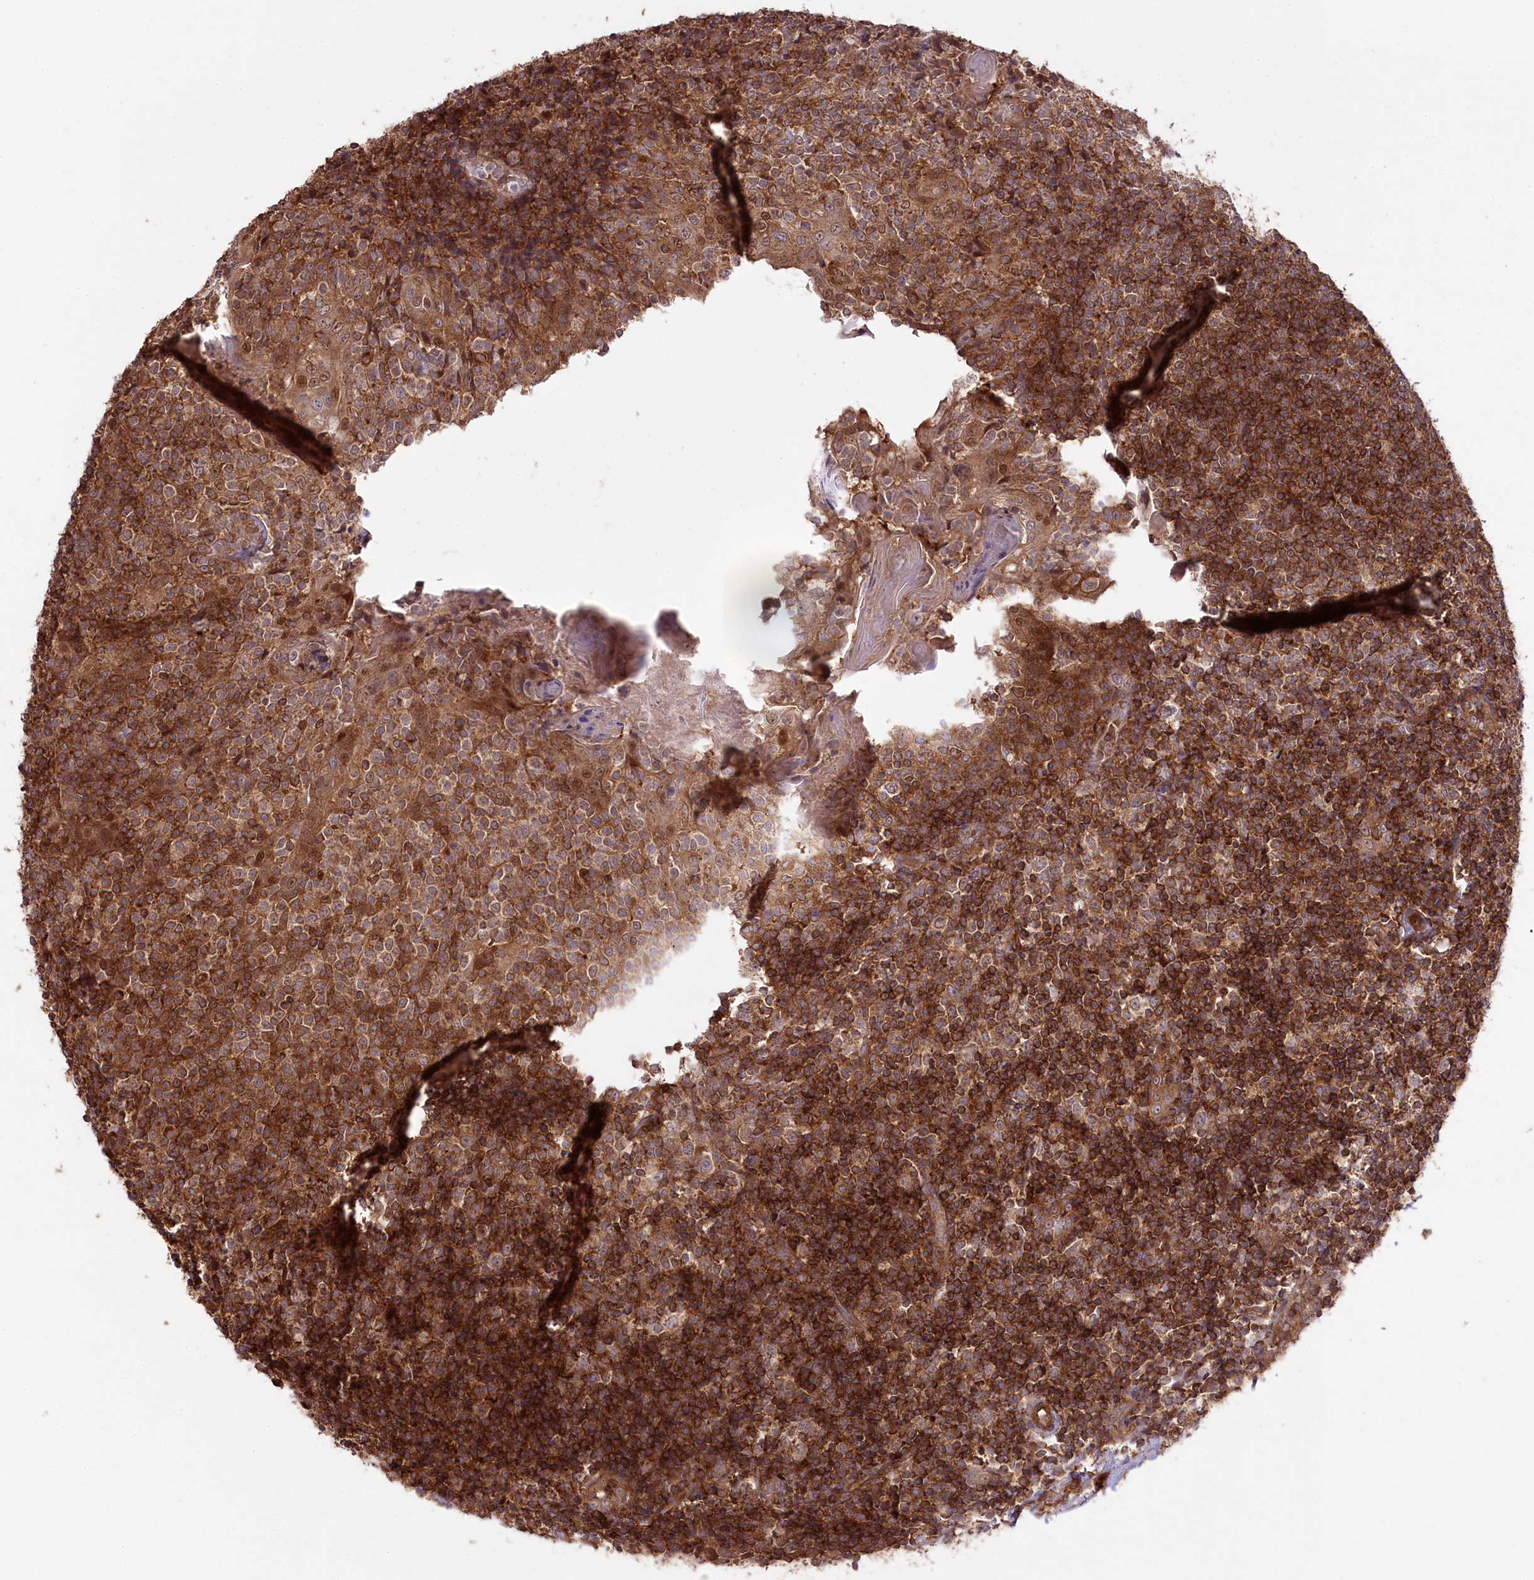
{"staining": {"intensity": "moderate", "quantity": ">75%", "location": "cytoplasmic/membranous"}, "tissue": "tonsil", "cell_type": "Germinal center cells", "image_type": "normal", "snomed": [{"axis": "morphology", "description": "Normal tissue, NOS"}, {"axis": "topography", "description": "Tonsil"}], "caption": "Immunohistochemical staining of normal human tonsil displays medium levels of moderate cytoplasmic/membranous staining in approximately >75% of germinal center cells. The staining was performed using DAB (3,3'-diaminobenzidine), with brown indicating positive protein expression. Nuclei are stained blue with hematoxylin.", "gene": "CCDC91", "patient": {"sex": "female", "age": 19}}